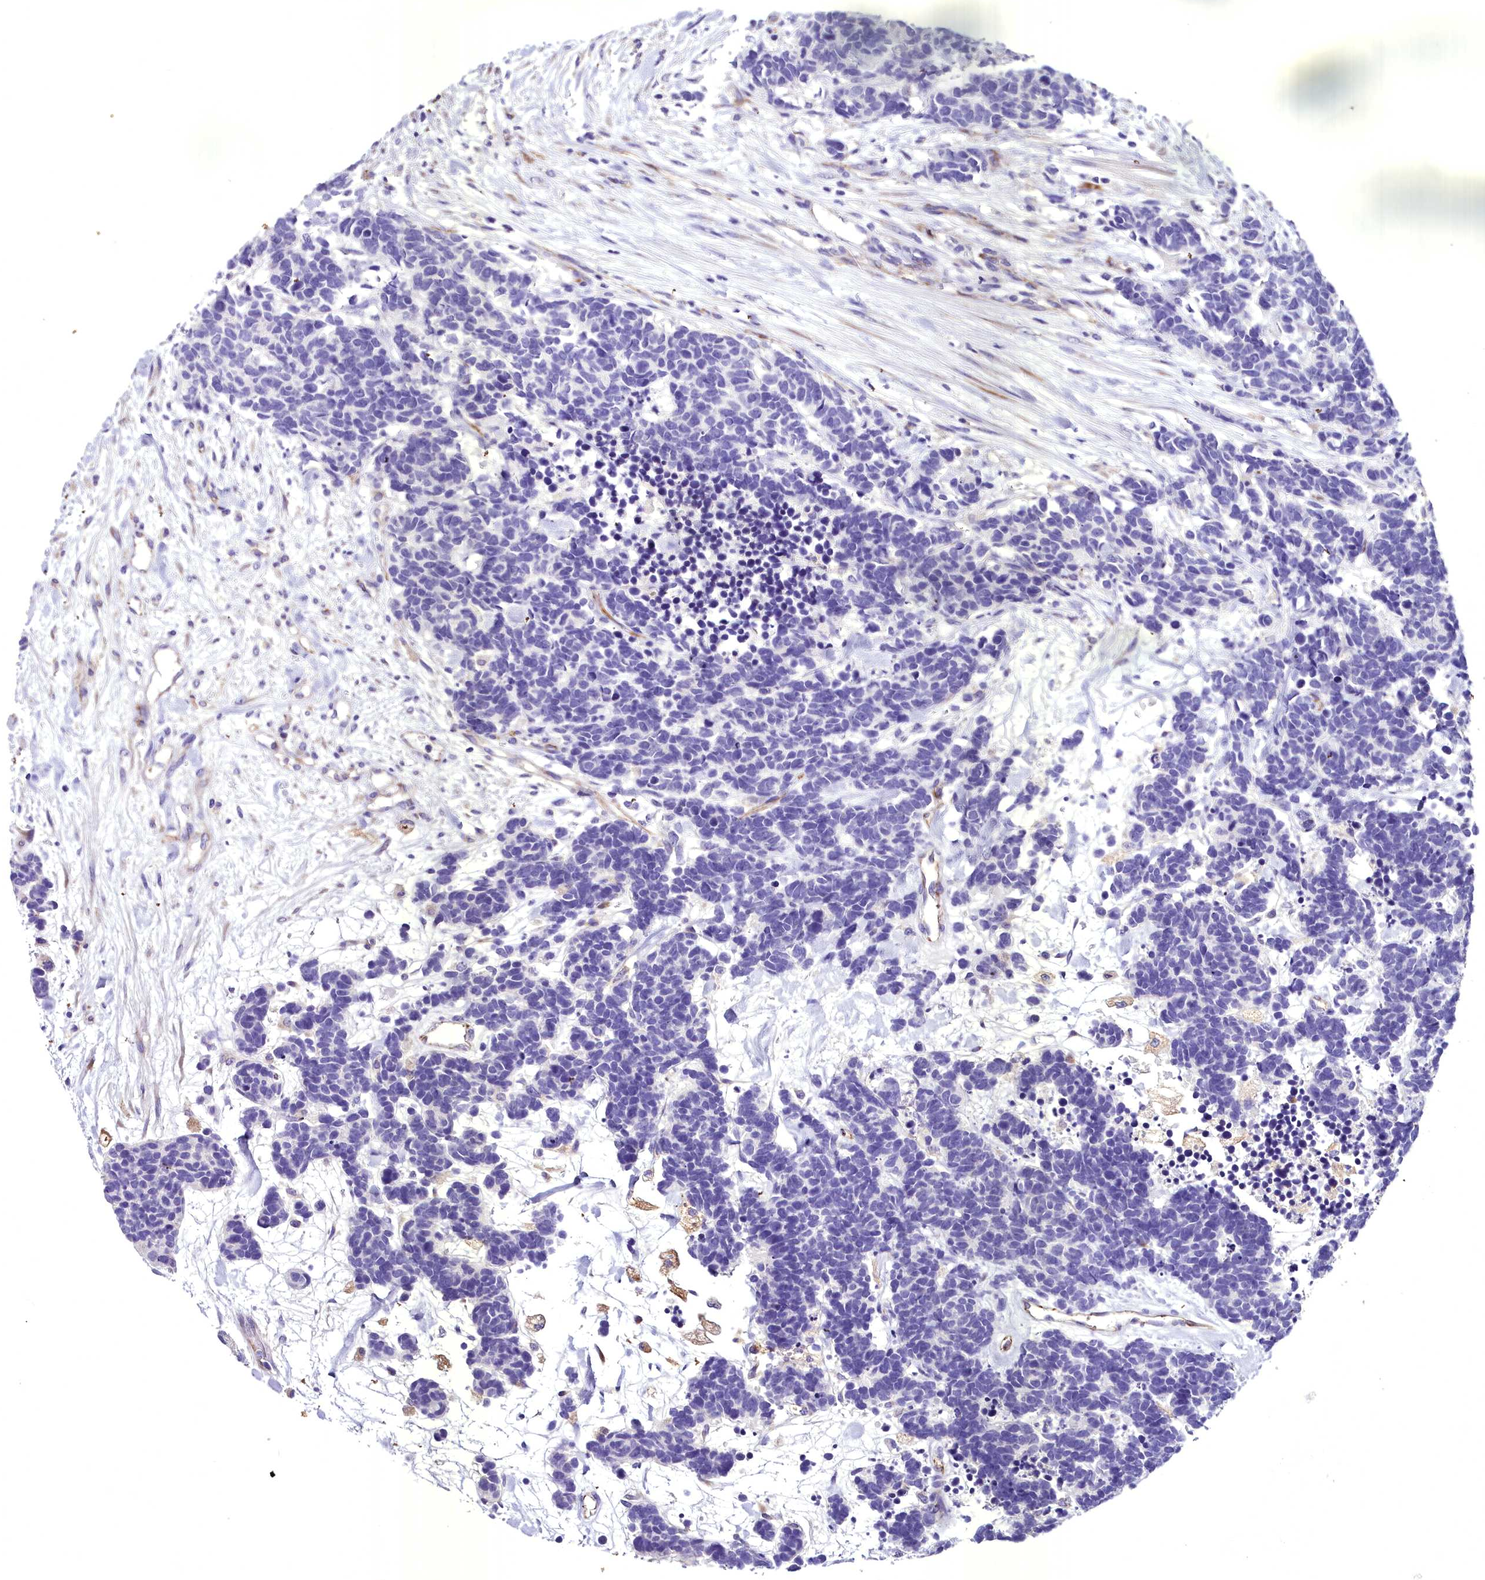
{"staining": {"intensity": "negative", "quantity": "none", "location": "none"}, "tissue": "carcinoid", "cell_type": "Tumor cells", "image_type": "cancer", "snomed": [{"axis": "morphology", "description": "Carcinoma, NOS"}, {"axis": "morphology", "description": "Carcinoid, malignant, NOS"}, {"axis": "topography", "description": "Prostate"}], "caption": "Carcinoid stained for a protein using immunohistochemistry (IHC) shows no expression tumor cells.", "gene": "MS4A18", "patient": {"sex": "male", "age": 57}}